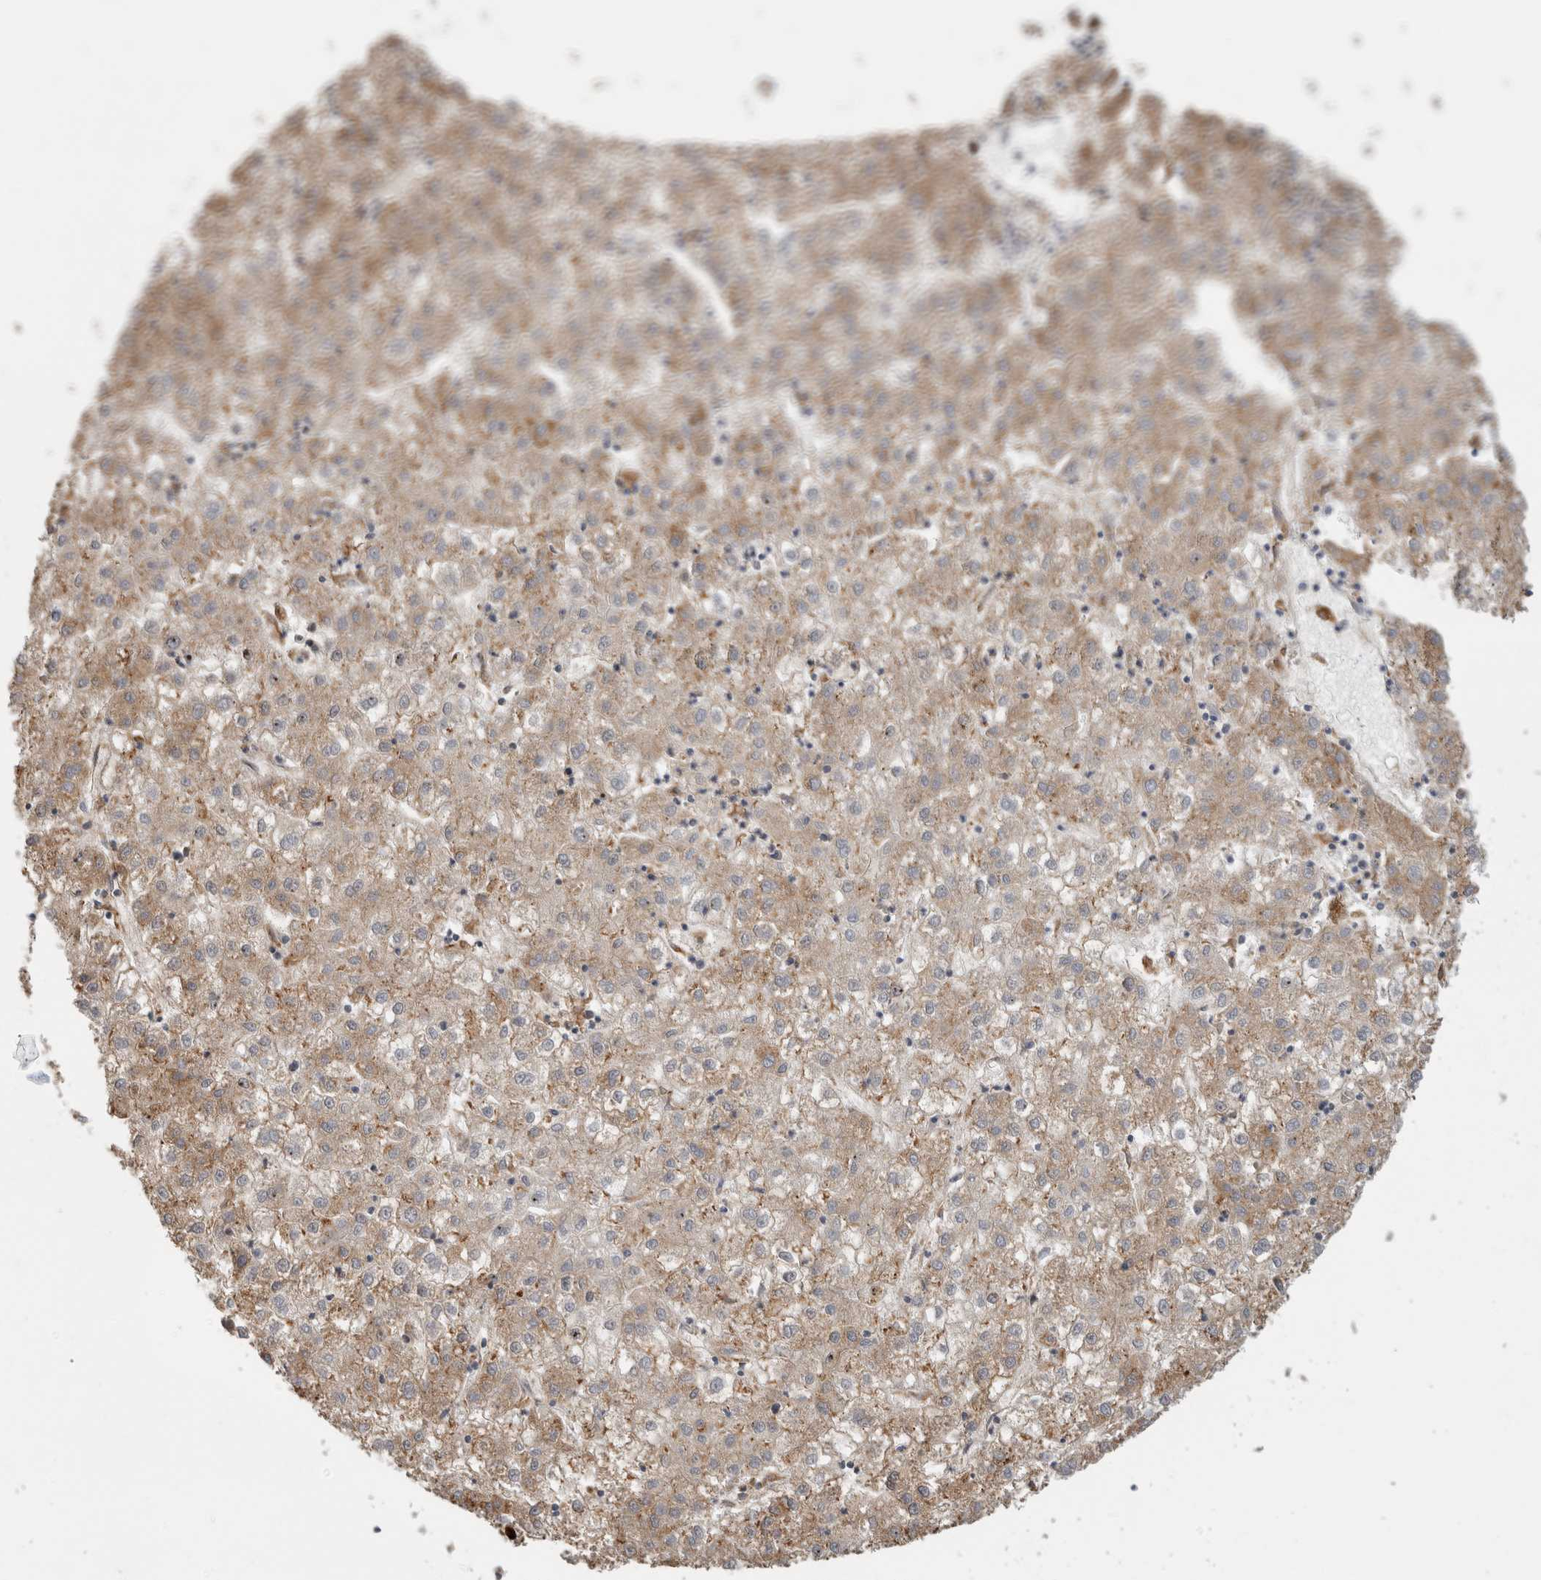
{"staining": {"intensity": "weak", "quantity": ">75%", "location": "cytoplasmic/membranous"}, "tissue": "liver cancer", "cell_type": "Tumor cells", "image_type": "cancer", "snomed": [{"axis": "morphology", "description": "Carcinoma, Hepatocellular, NOS"}, {"axis": "topography", "description": "Liver"}], "caption": "Tumor cells demonstrate weak cytoplasmic/membranous expression in approximately >75% of cells in liver cancer (hepatocellular carcinoma).", "gene": "MS4A7", "patient": {"sex": "male", "age": 72}}